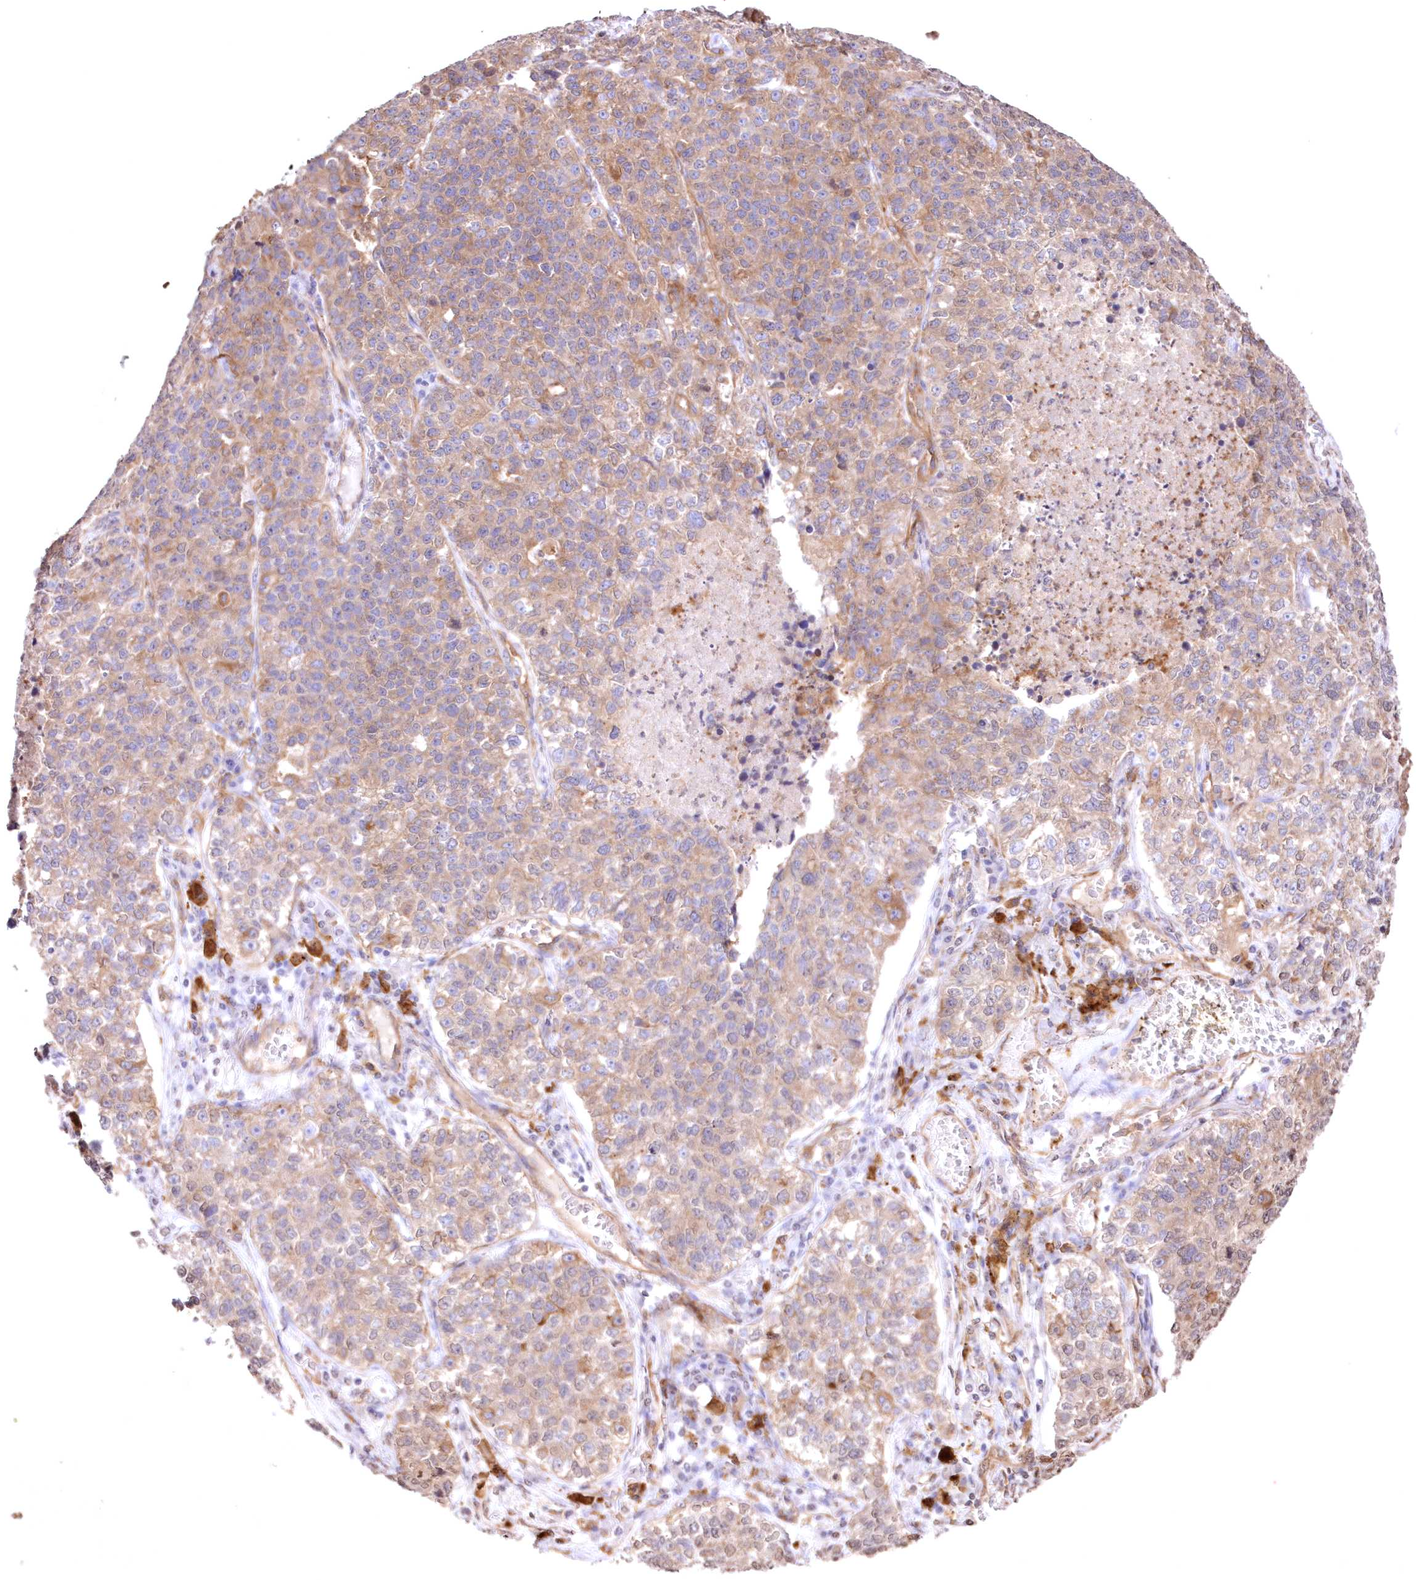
{"staining": {"intensity": "weak", "quantity": ">75%", "location": "cytoplasmic/membranous"}, "tissue": "lung cancer", "cell_type": "Tumor cells", "image_type": "cancer", "snomed": [{"axis": "morphology", "description": "Adenocarcinoma, NOS"}, {"axis": "topography", "description": "Lung"}], "caption": "Protein staining by immunohistochemistry (IHC) demonstrates weak cytoplasmic/membranous staining in about >75% of tumor cells in lung adenocarcinoma. (IHC, brightfield microscopy, high magnification).", "gene": "FCHO2", "patient": {"sex": "male", "age": 49}}